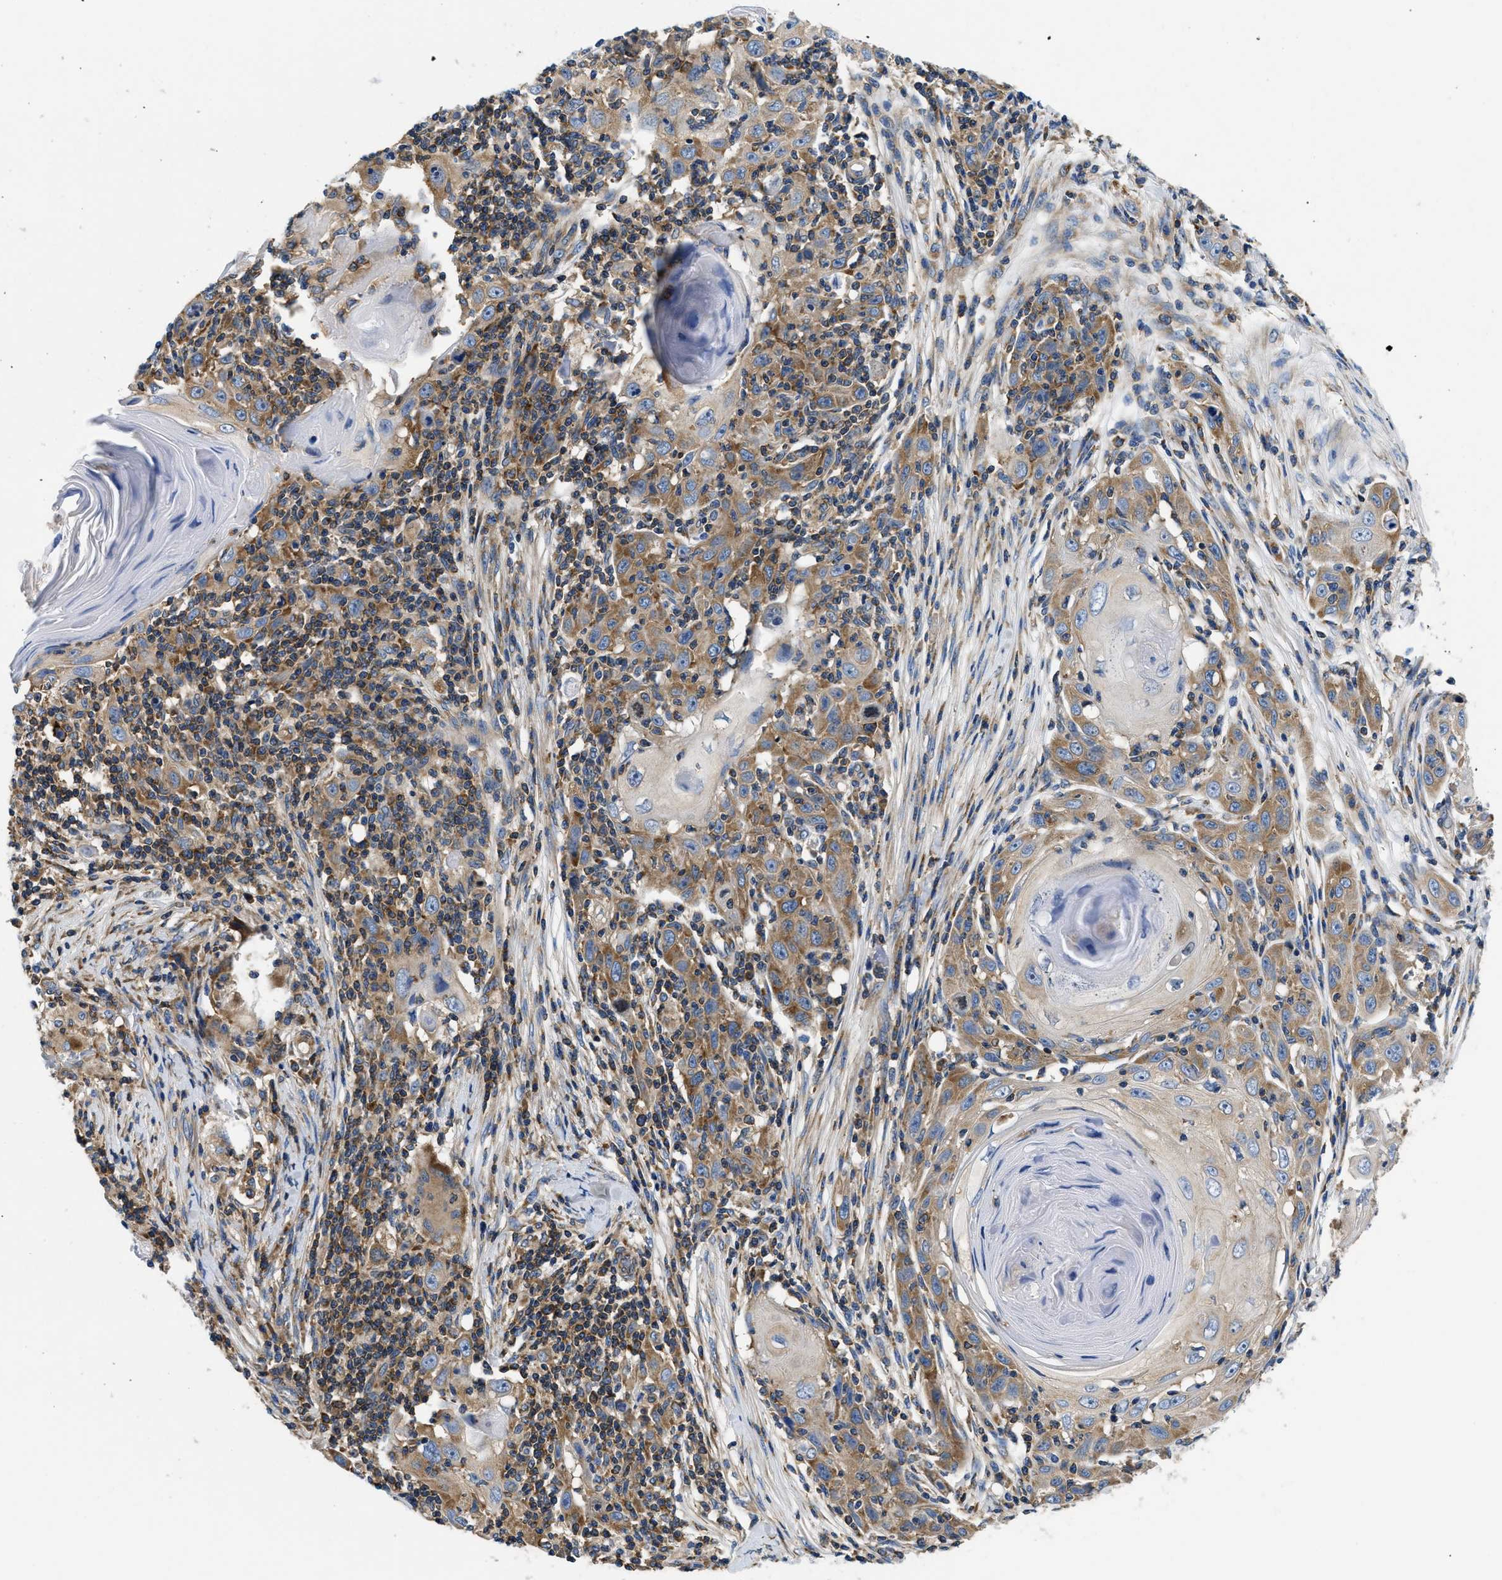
{"staining": {"intensity": "moderate", "quantity": "25%-75%", "location": "cytoplasmic/membranous"}, "tissue": "skin cancer", "cell_type": "Tumor cells", "image_type": "cancer", "snomed": [{"axis": "morphology", "description": "Squamous cell carcinoma, NOS"}, {"axis": "topography", "description": "Skin"}], "caption": "This photomicrograph shows skin squamous cell carcinoma stained with IHC to label a protein in brown. The cytoplasmic/membranous of tumor cells show moderate positivity for the protein. Nuclei are counter-stained blue.", "gene": "ABCF1", "patient": {"sex": "female", "age": 88}}